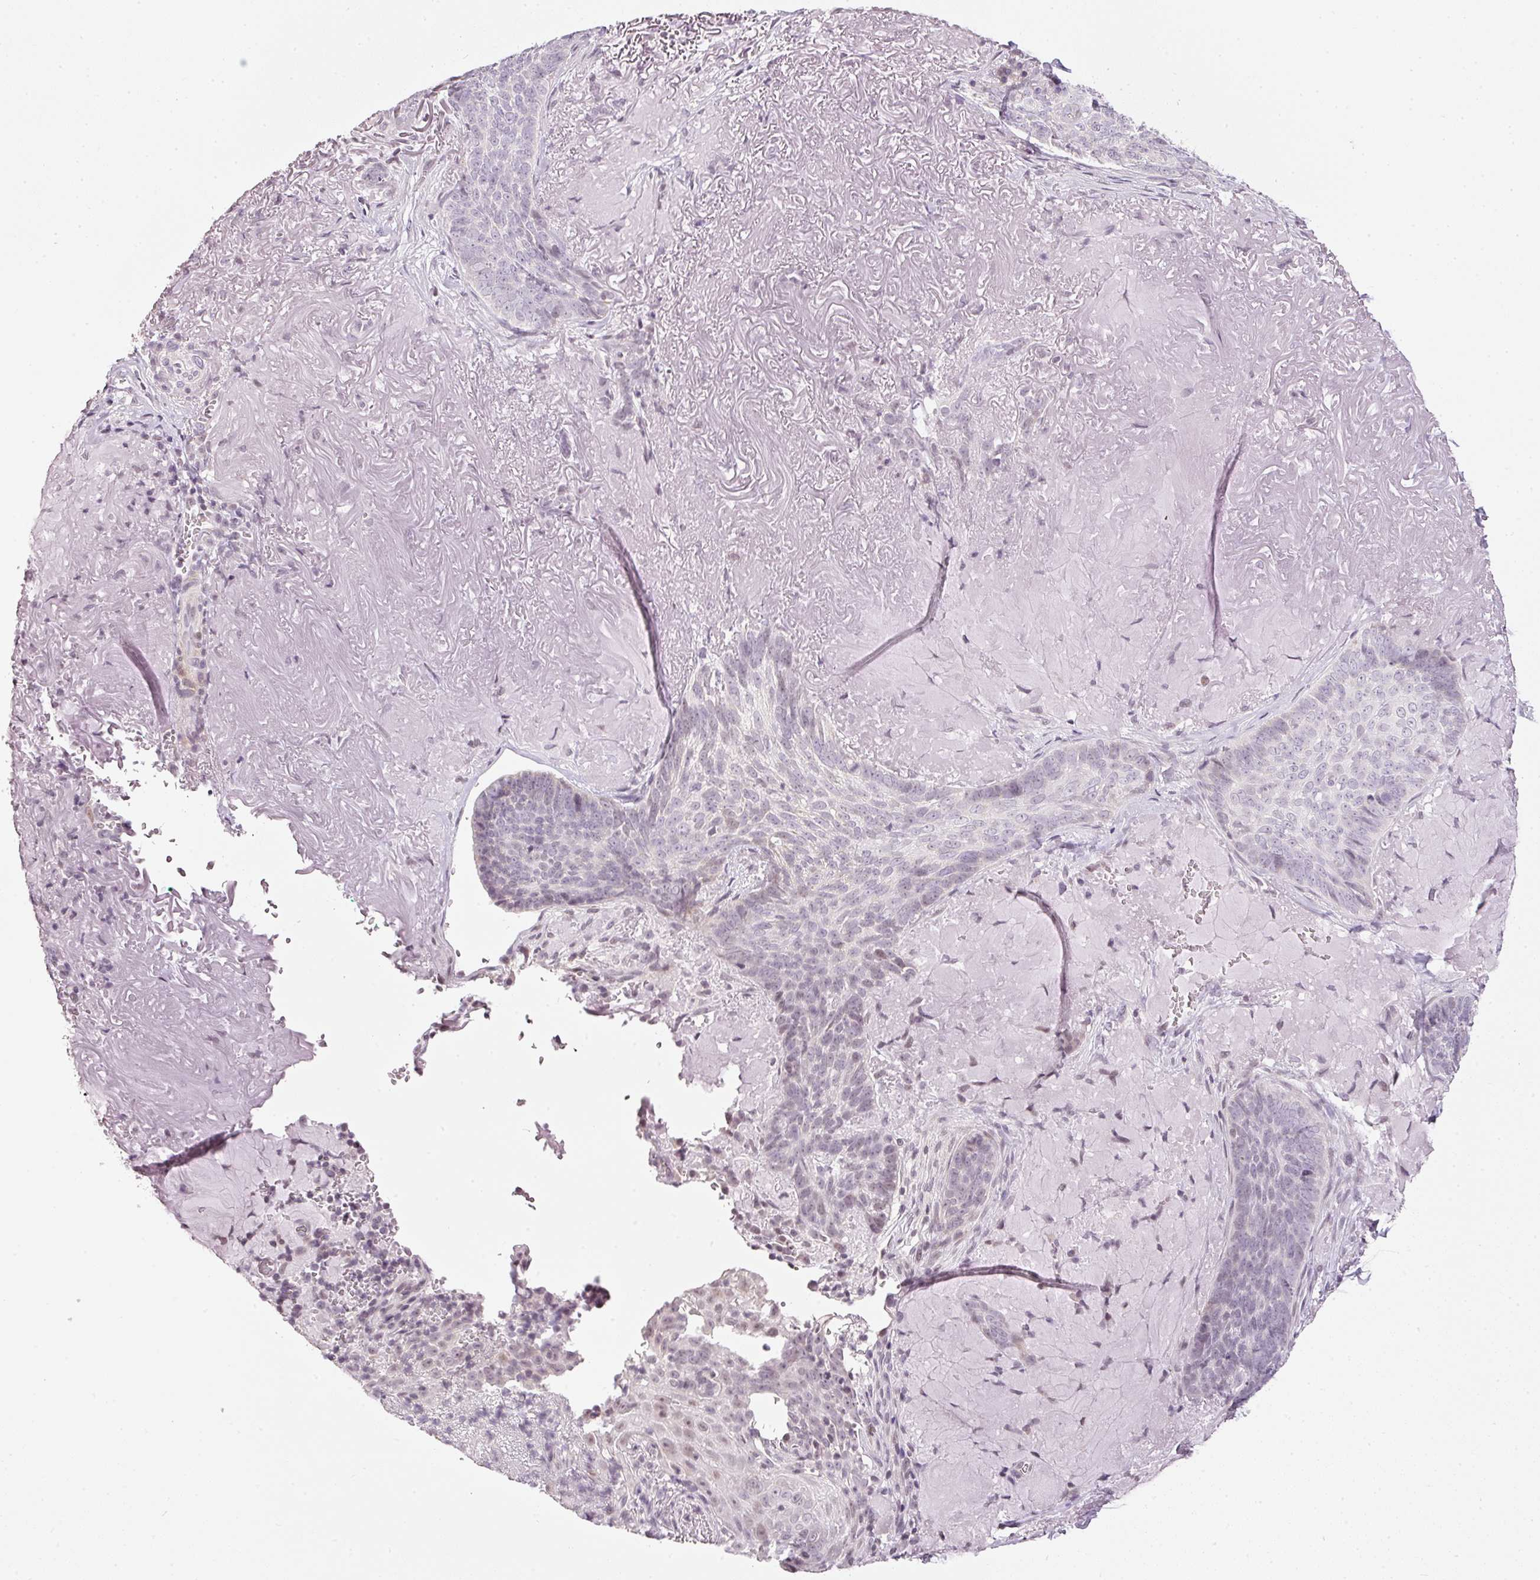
{"staining": {"intensity": "weak", "quantity": "<25%", "location": "nuclear"}, "tissue": "skin cancer", "cell_type": "Tumor cells", "image_type": "cancer", "snomed": [{"axis": "morphology", "description": "Basal cell carcinoma"}, {"axis": "topography", "description": "Skin"}, {"axis": "topography", "description": "Skin of face"}], "caption": "The image shows no significant staining in tumor cells of basal cell carcinoma (skin). Nuclei are stained in blue.", "gene": "NRDE2", "patient": {"sex": "female", "age": 95}}